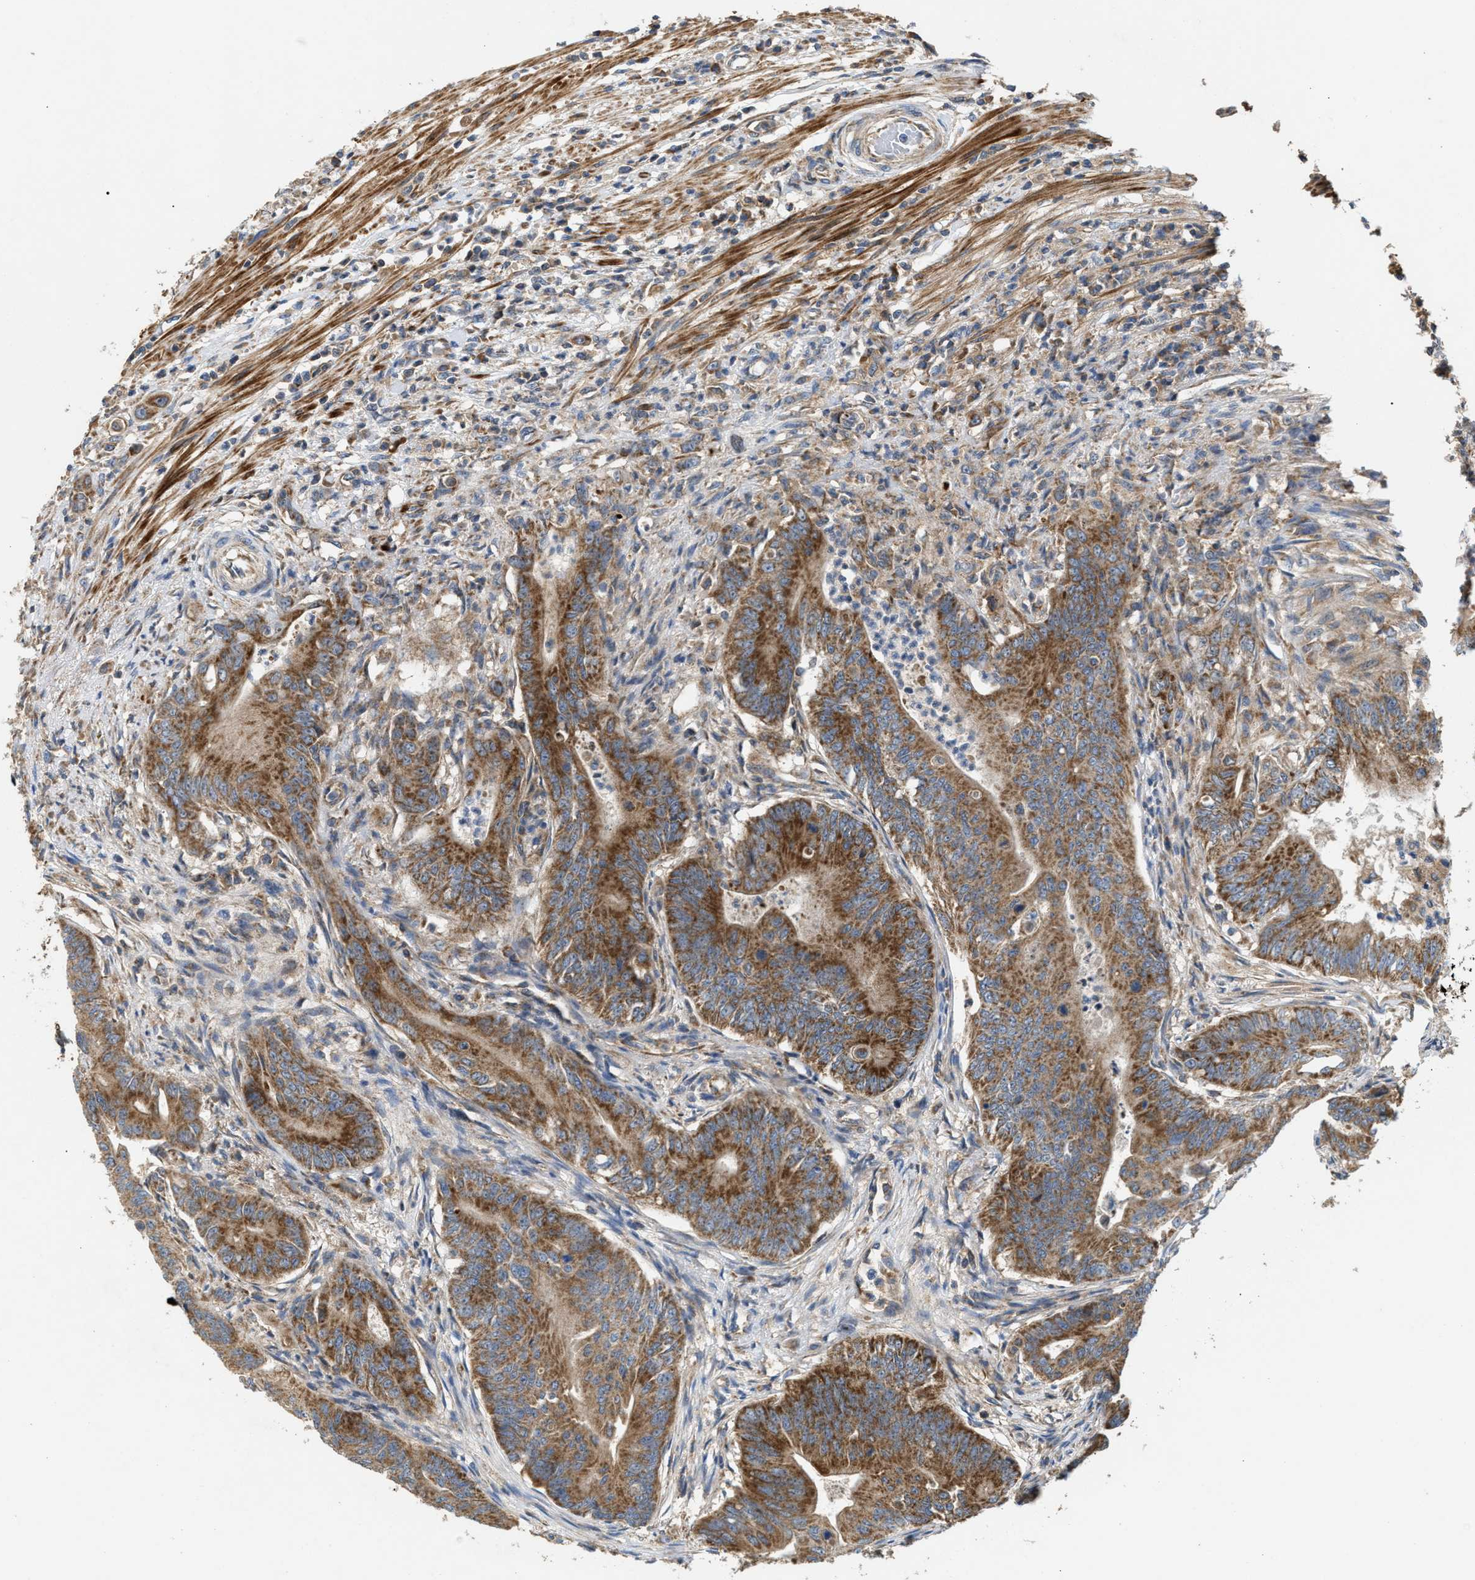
{"staining": {"intensity": "moderate", "quantity": ">75%", "location": "cytoplasmic/membranous"}, "tissue": "colorectal cancer", "cell_type": "Tumor cells", "image_type": "cancer", "snomed": [{"axis": "morphology", "description": "Adenoma, NOS"}, {"axis": "morphology", "description": "Adenocarcinoma, NOS"}, {"axis": "topography", "description": "Colon"}], "caption": "This image displays immunohistochemistry staining of colorectal adenoma, with medium moderate cytoplasmic/membranous staining in about >75% of tumor cells.", "gene": "TACO1", "patient": {"sex": "male", "age": 79}}